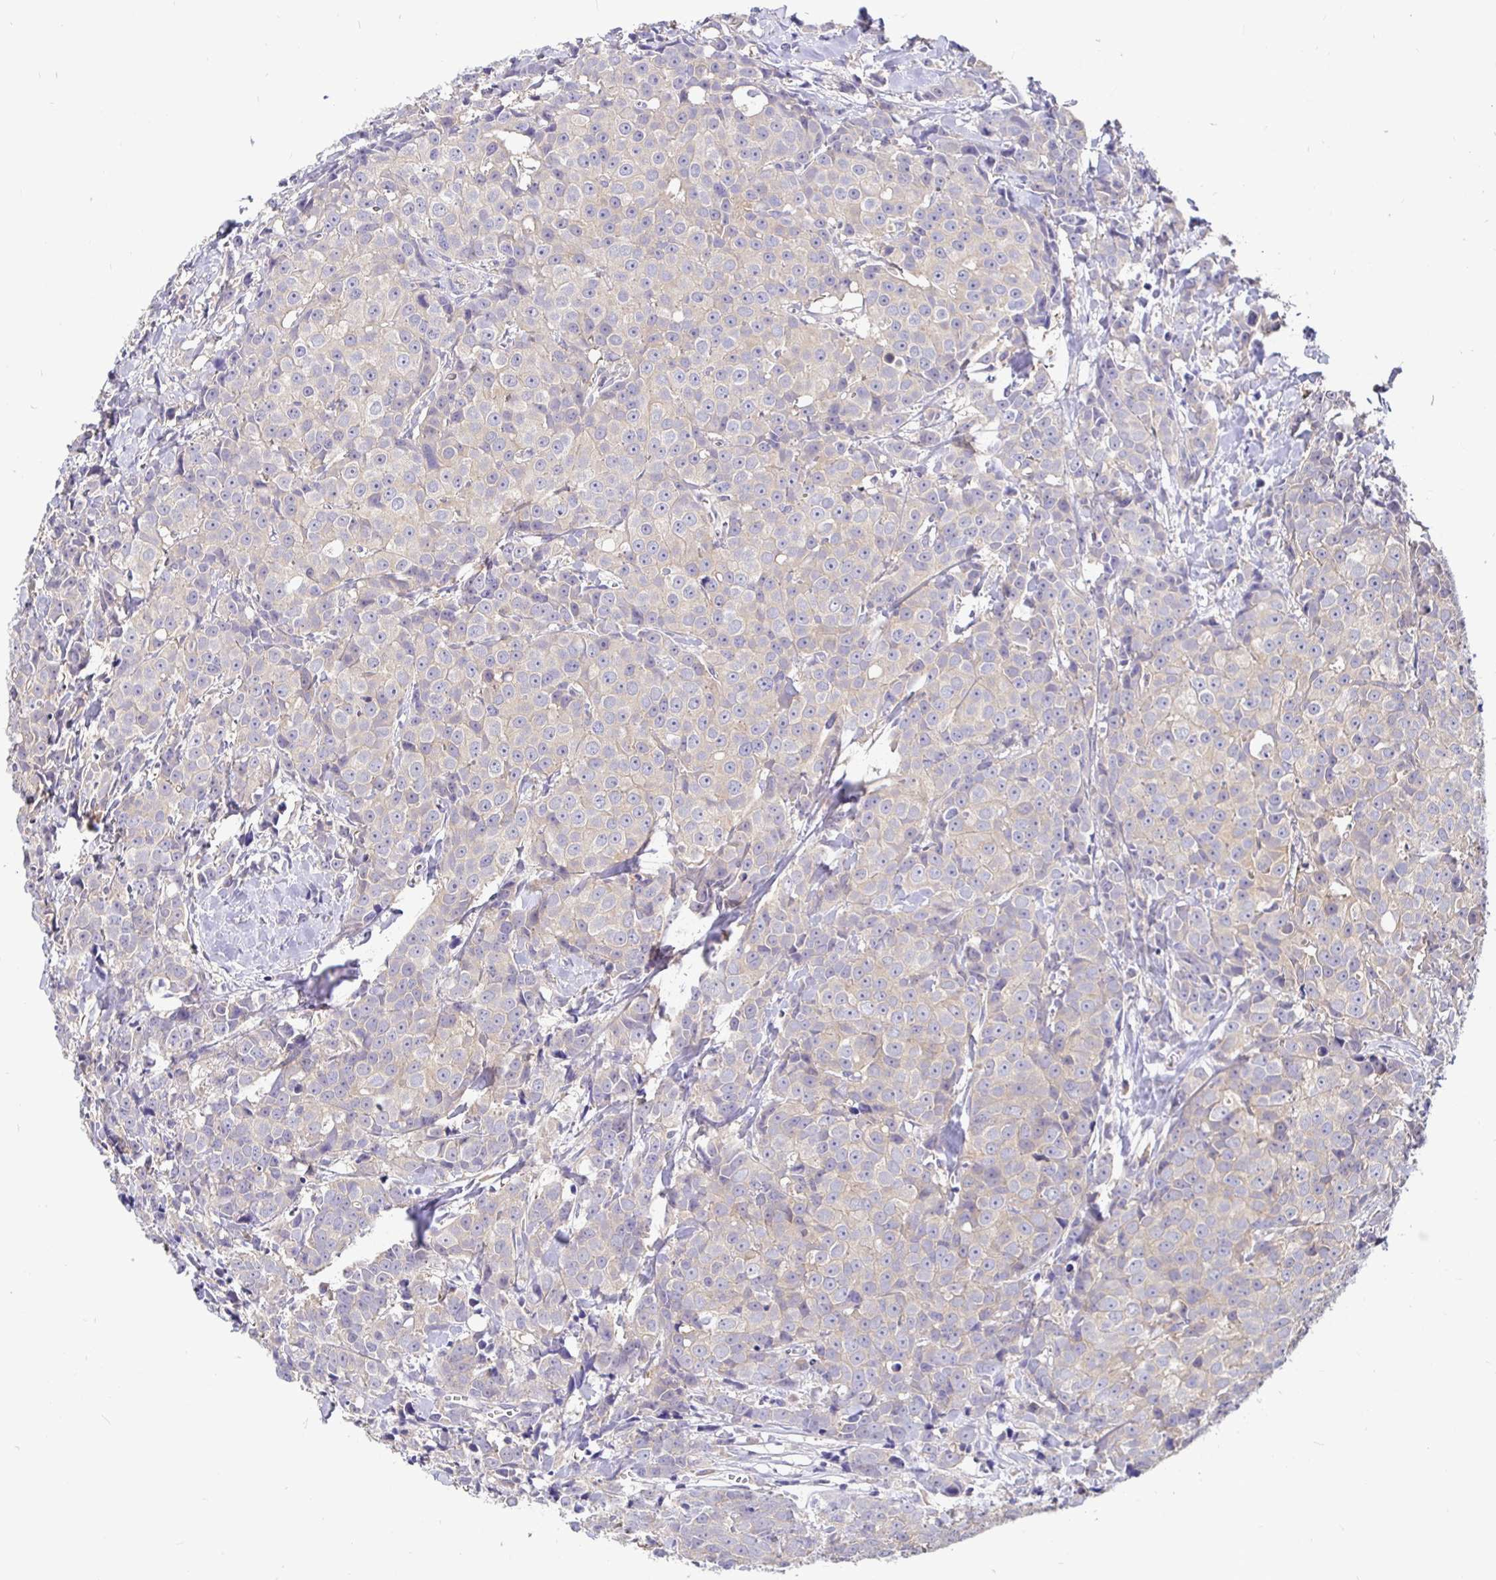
{"staining": {"intensity": "negative", "quantity": "none", "location": "none"}, "tissue": "breast cancer", "cell_type": "Tumor cells", "image_type": "cancer", "snomed": [{"axis": "morphology", "description": "Duct carcinoma"}, {"axis": "topography", "description": "Breast"}], "caption": "Tumor cells are negative for protein expression in human intraductal carcinoma (breast).", "gene": "KIF21A", "patient": {"sex": "female", "age": 80}}